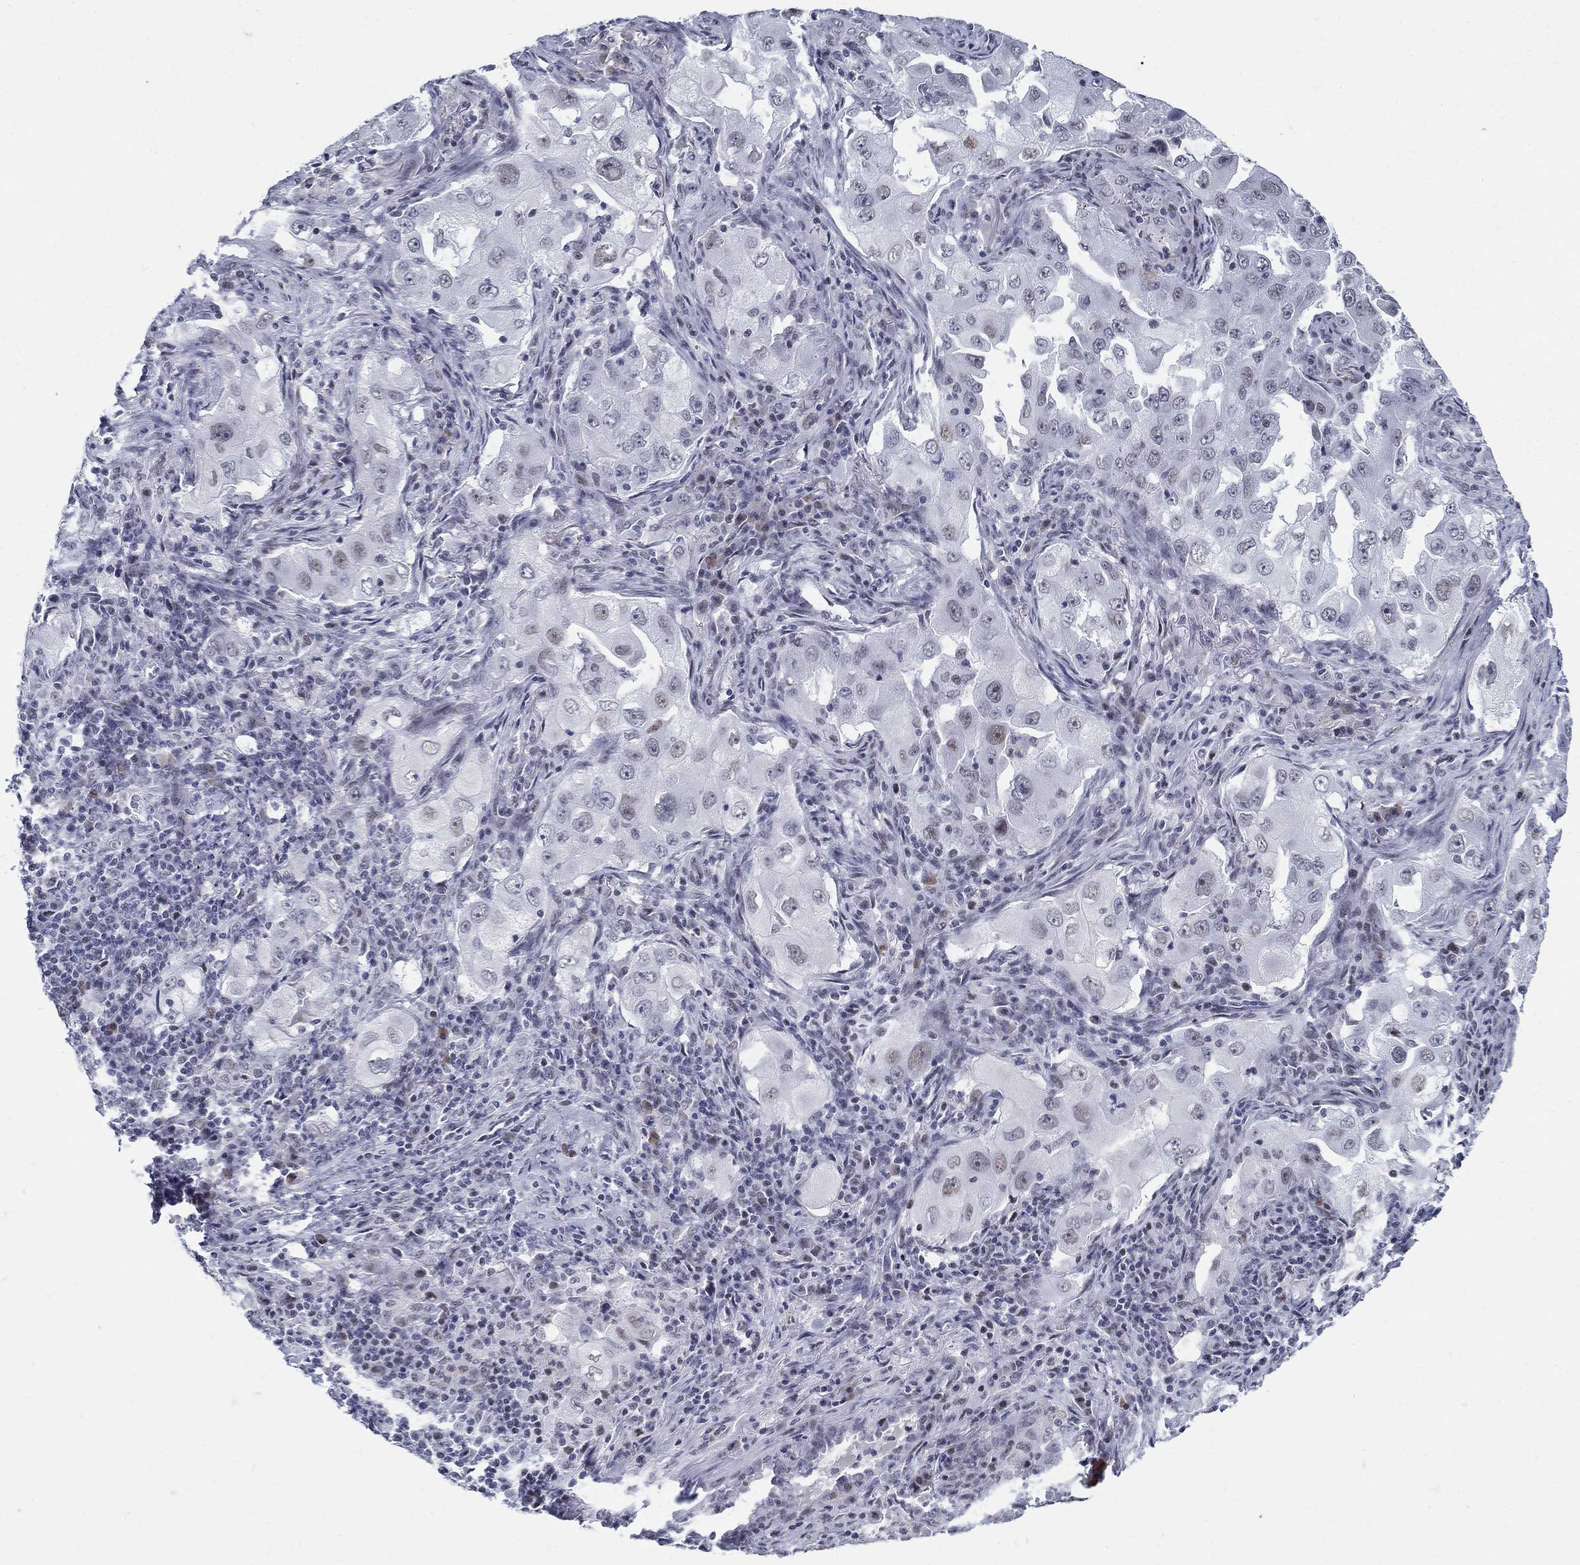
{"staining": {"intensity": "weak", "quantity": "<25%", "location": "nuclear"}, "tissue": "lung cancer", "cell_type": "Tumor cells", "image_type": "cancer", "snomed": [{"axis": "morphology", "description": "Adenocarcinoma, NOS"}, {"axis": "topography", "description": "Lung"}], "caption": "An immunohistochemistry image of lung adenocarcinoma is shown. There is no staining in tumor cells of lung adenocarcinoma.", "gene": "BHLHE22", "patient": {"sex": "female", "age": 61}}